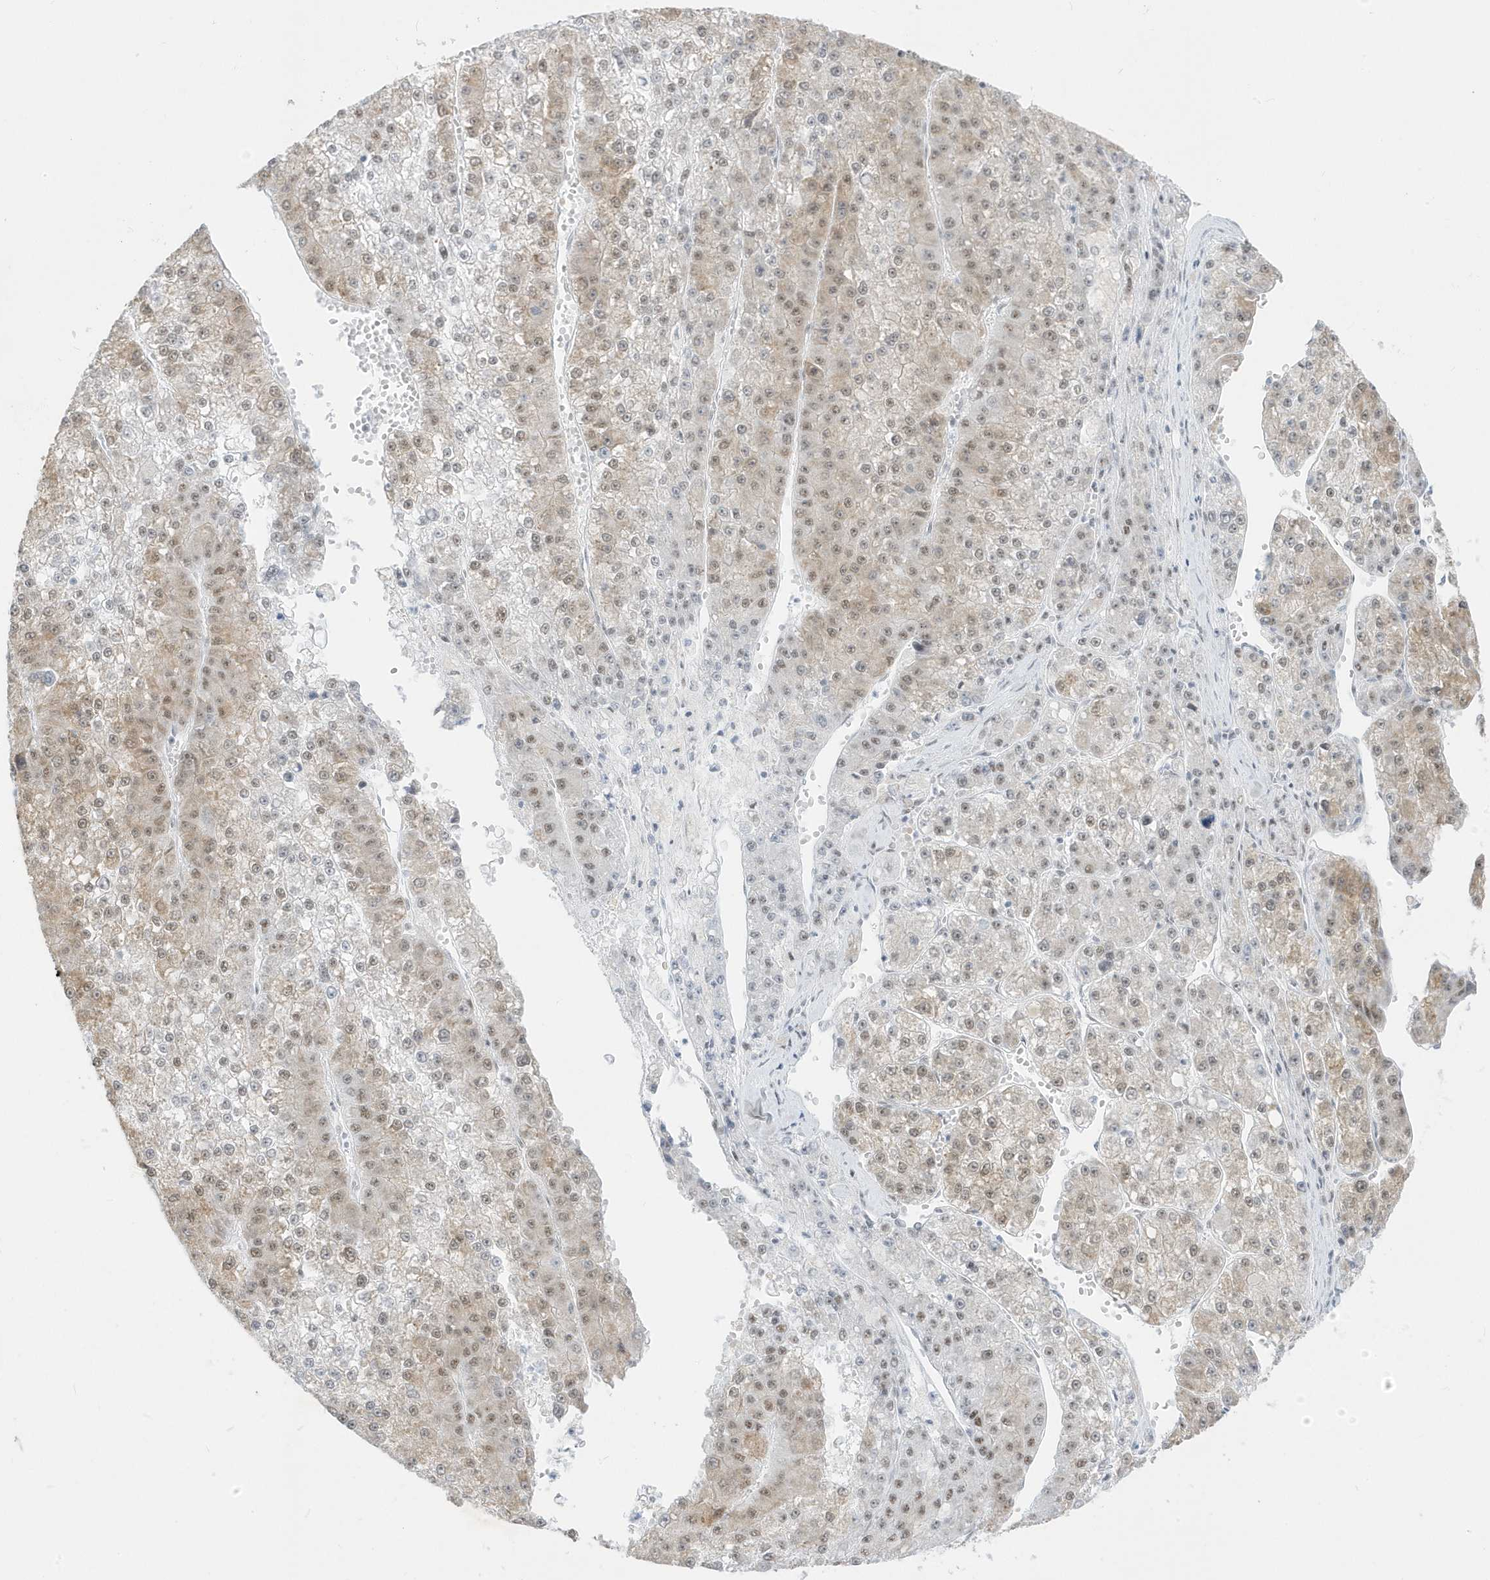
{"staining": {"intensity": "weak", "quantity": "25%-75%", "location": "cytoplasmic/membranous,nuclear"}, "tissue": "liver cancer", "cell_type": "Tumor cells", "image_type": "cancer", "snomed": [{"axis": "morphology", "description": "Carcinoma, Hepatocellular, NOS"}, {"axis": "topography", "description": "Liver"}], "caption": "Human liver cancer stained with a brown dye displays weak cytoplasmic/membranous and nuclear positive staining in approximately 25%-75% of tumor cells.", "gene": "PLEKHN1", "patient": {"sex": "female", "age": 73}}